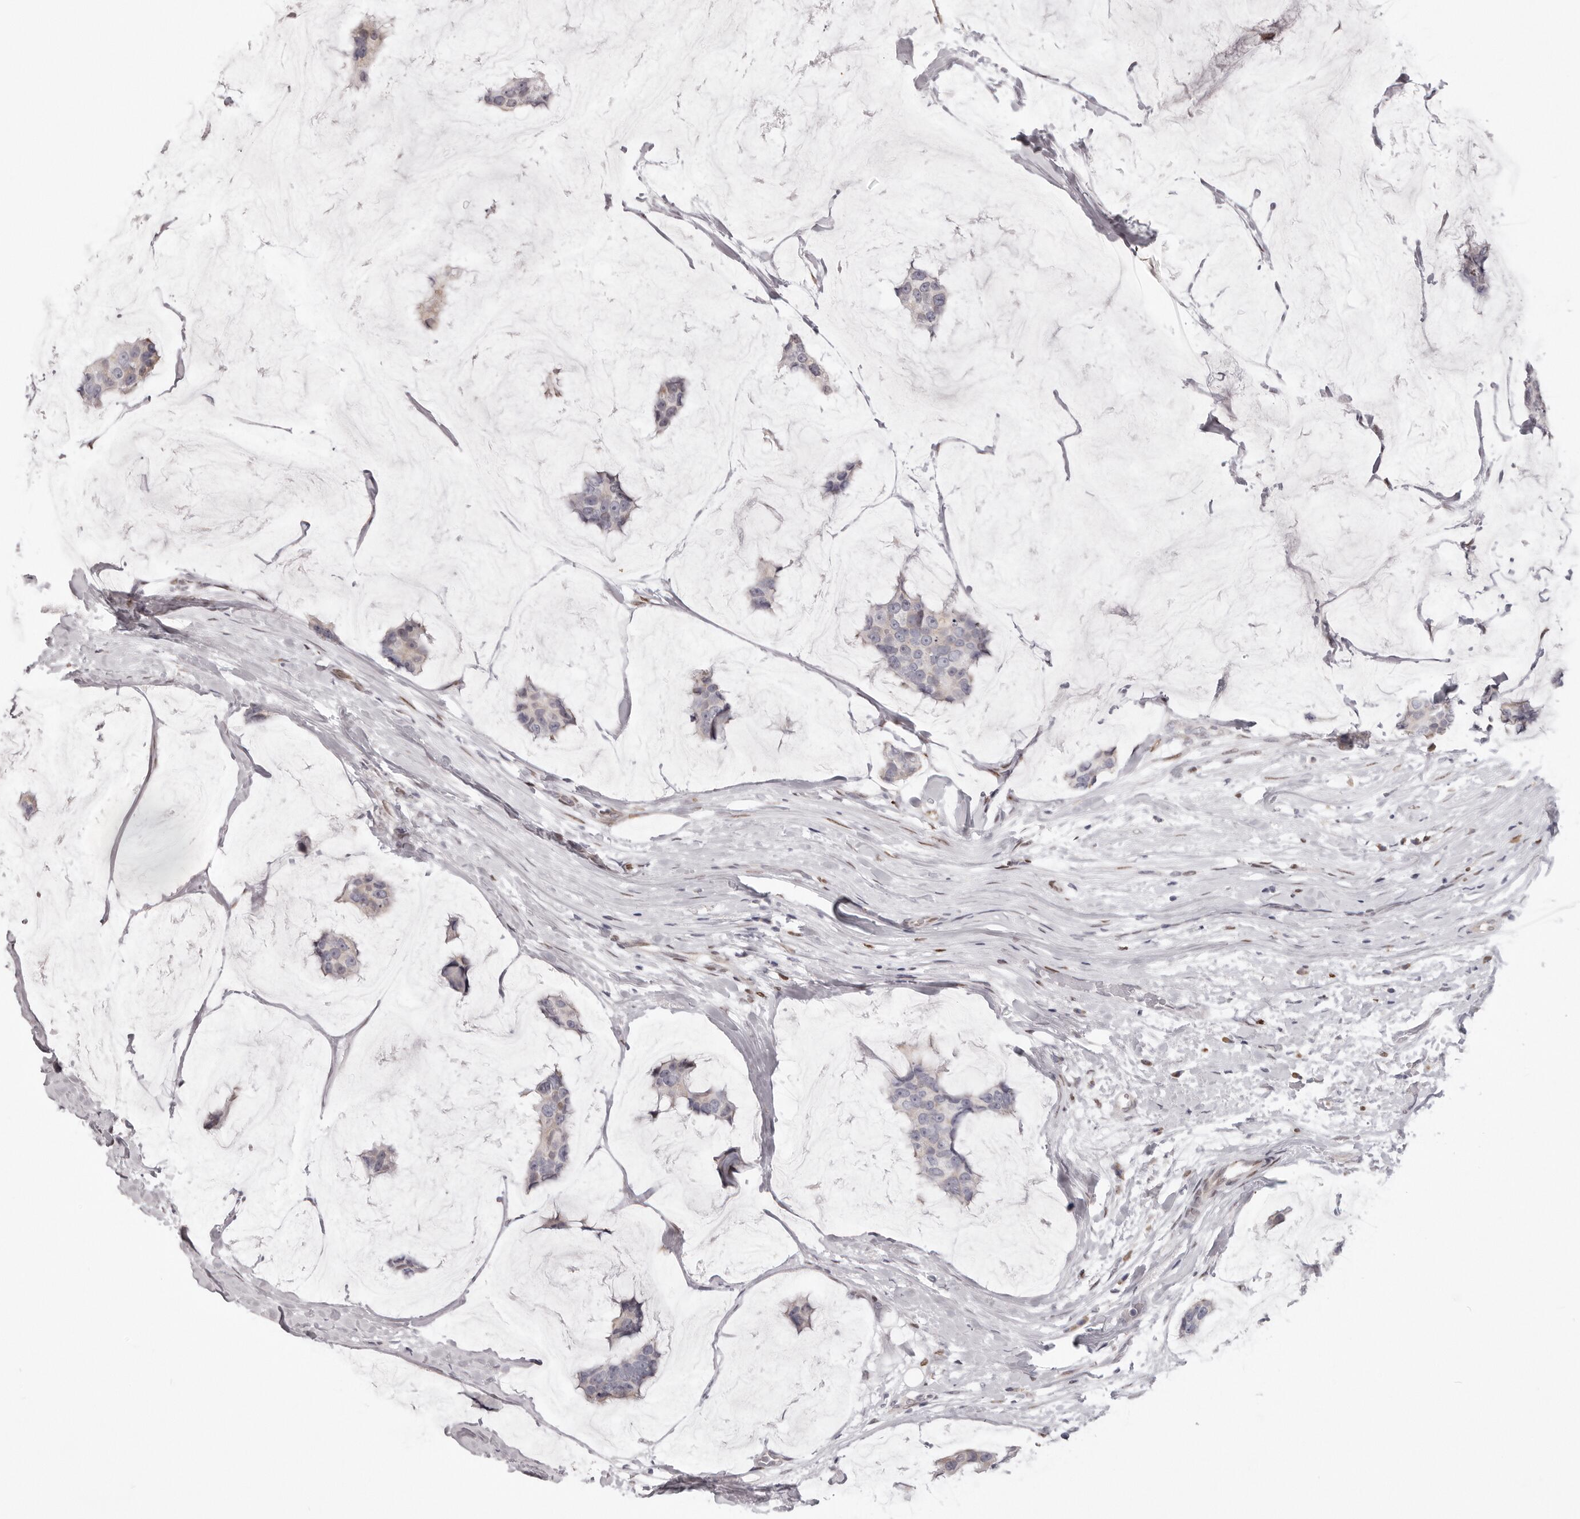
{"staining": {"intensity": "negative", "quantity": "none", "location": "none"}, "tissue": "breast cancer", "cell_type": "Tumor cells", "image_type": "cancer", "snomed": [{"axis": "morphology", "description": "Normal tissue, NOS"}, {"axis": "morphology", "description": "Duct carcinoma"}, {"axis": "topography", "description": "Breast"}], "caption": "High power microscopy histopathology image of an immunohistochemistry micrograph of invasive ductal carcinoma (breast), revealing no significant staining in tumor cells. Brightfield microscopy of IHC stained with DAB (3,3'-diaminobenzidine) (brown) and hematoxylin (blue), captured at high magnification.", "gene": "SRP19", "patient": {"sex": "female", "age": 50}}